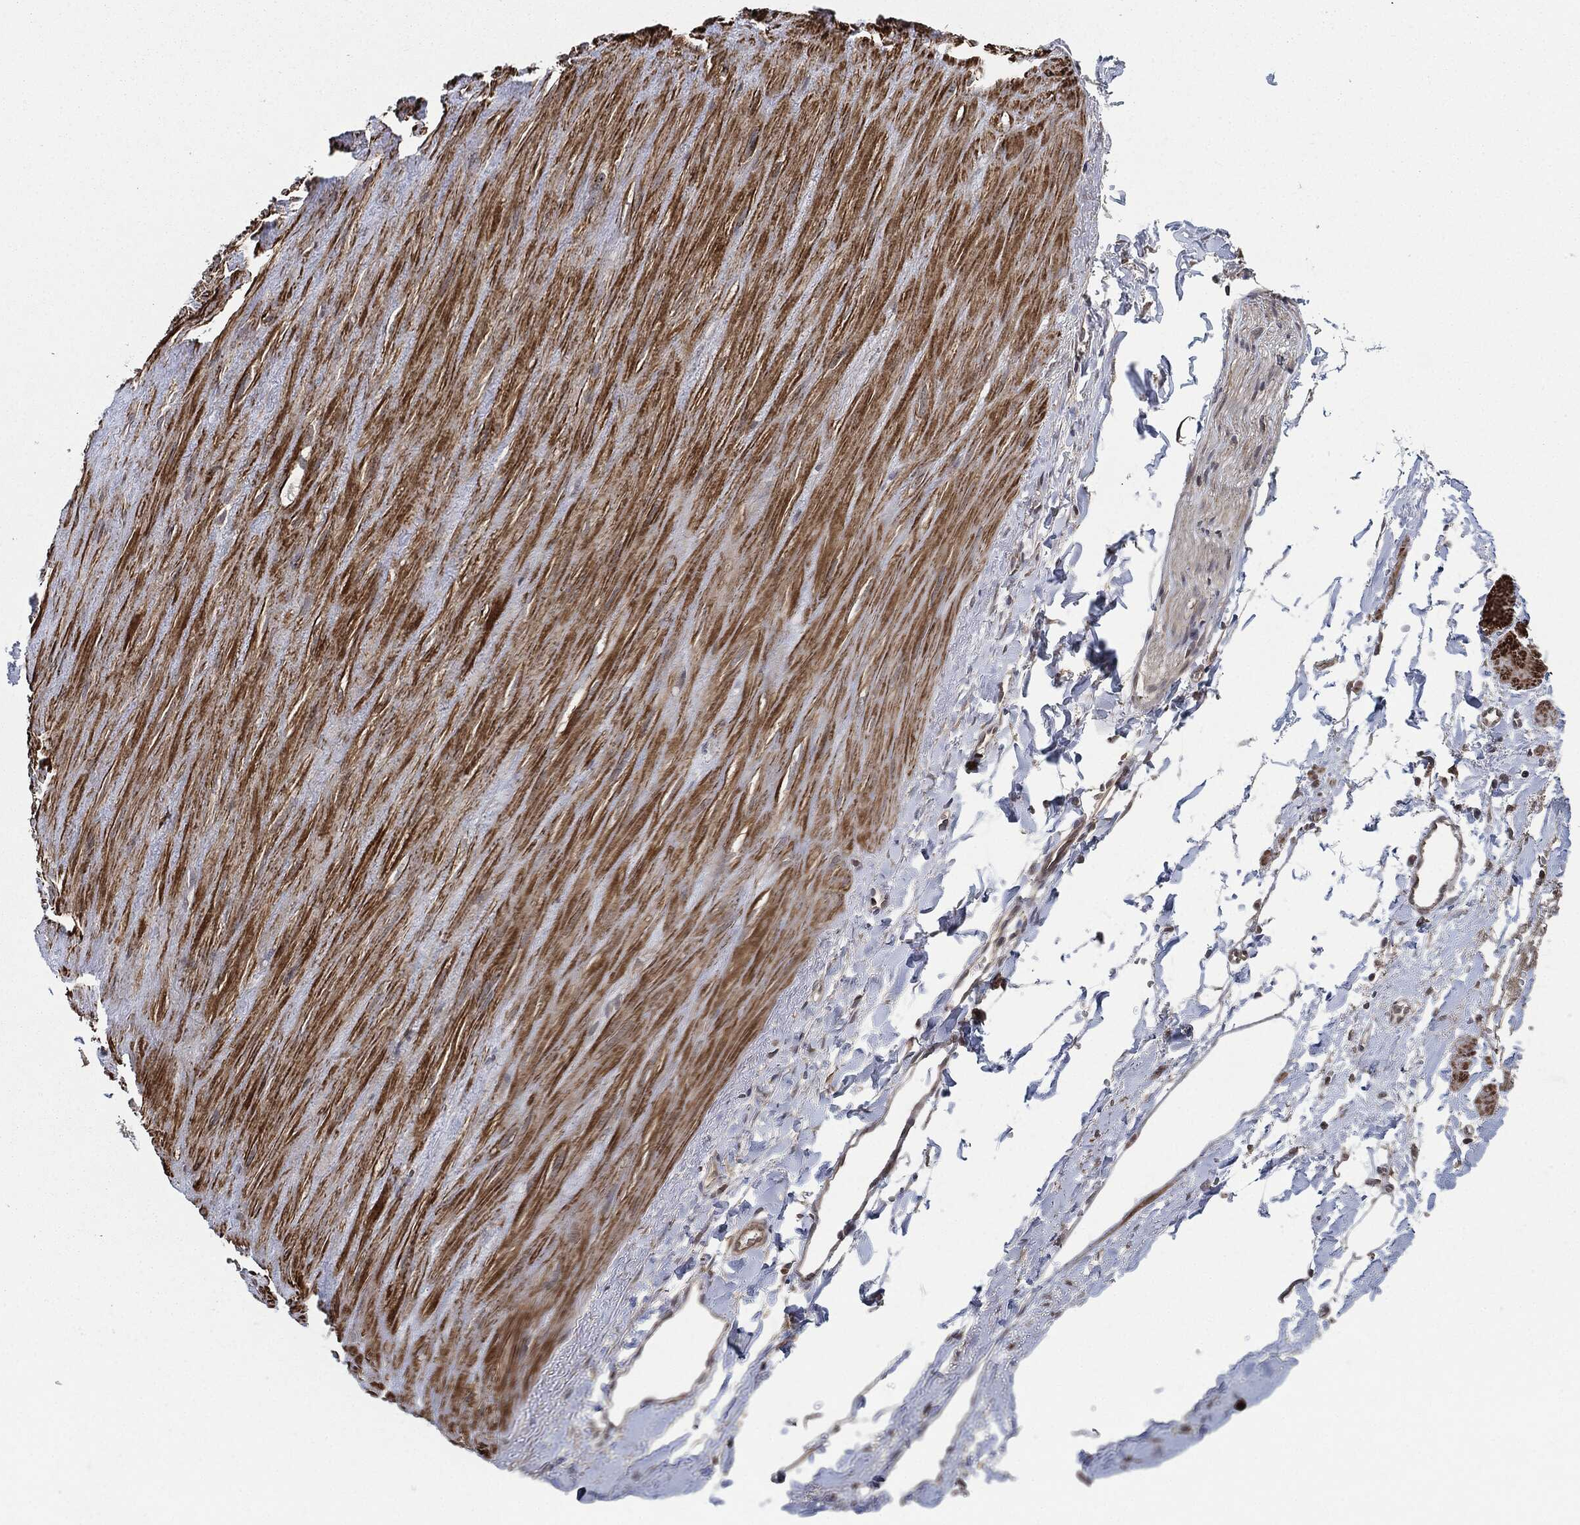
{"staining": {"intensity": "moderate", "quantity": "<25%", "location": "cytoplasmic/membranous"}, "tissue": "soft tissue", "cell_type": "Fibroblasts", "image_type": "normal", "snomed": [{"axis": "morphology", "description": "Normal tissue, NOS"}, {"axis": "morphology", "description": "Adenocarcinoma, NOS"}, {"axis": "topography", "description": "Pancreas"}, {"axis": "topography", "description": "Peripheral nerve tissue"}], "caption": "The image exhibits a brown stain indicating the presence of a protein in the cytoplasmic/membranous of fibroblasts in soft tissue.", "gene": "UBR1", "patient": {"sex": "male", "age": 61}}